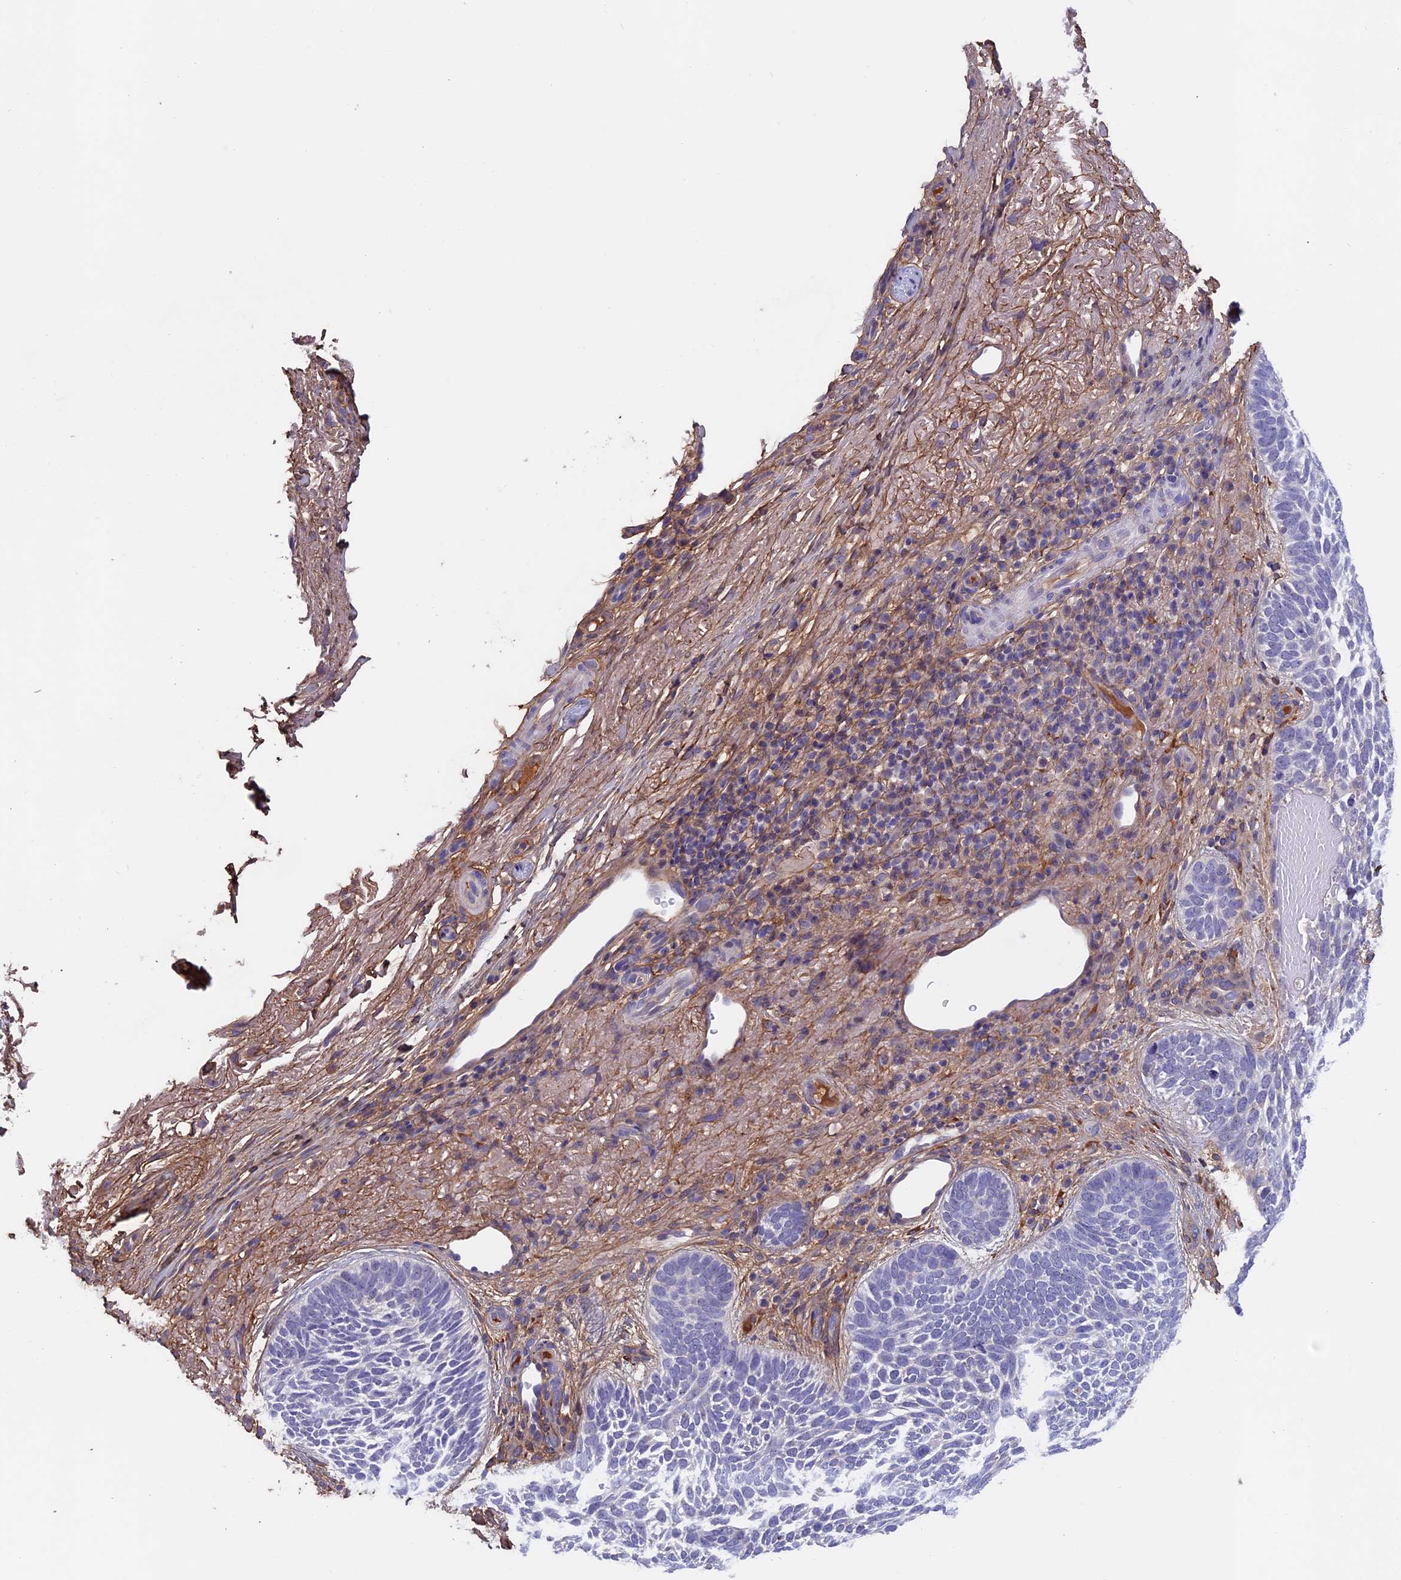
{"staining": {"intensity": "negative", "quantity": "none", "location": "none"}, "tissue": "skin cancer", "cell_type": "Tumor cells", "image_type": "cancer", "snomed": [{"axis": "morphology", "description": "Basal cell carcinoma"}, {"axis": "topography", "description": "Skin"}], "caption": "Tumor cells are negative for brown protein staining in basal cell carcinoma (skin).", "gene": "COL4A3", "patient": {"sex": "female", "age": 85}}